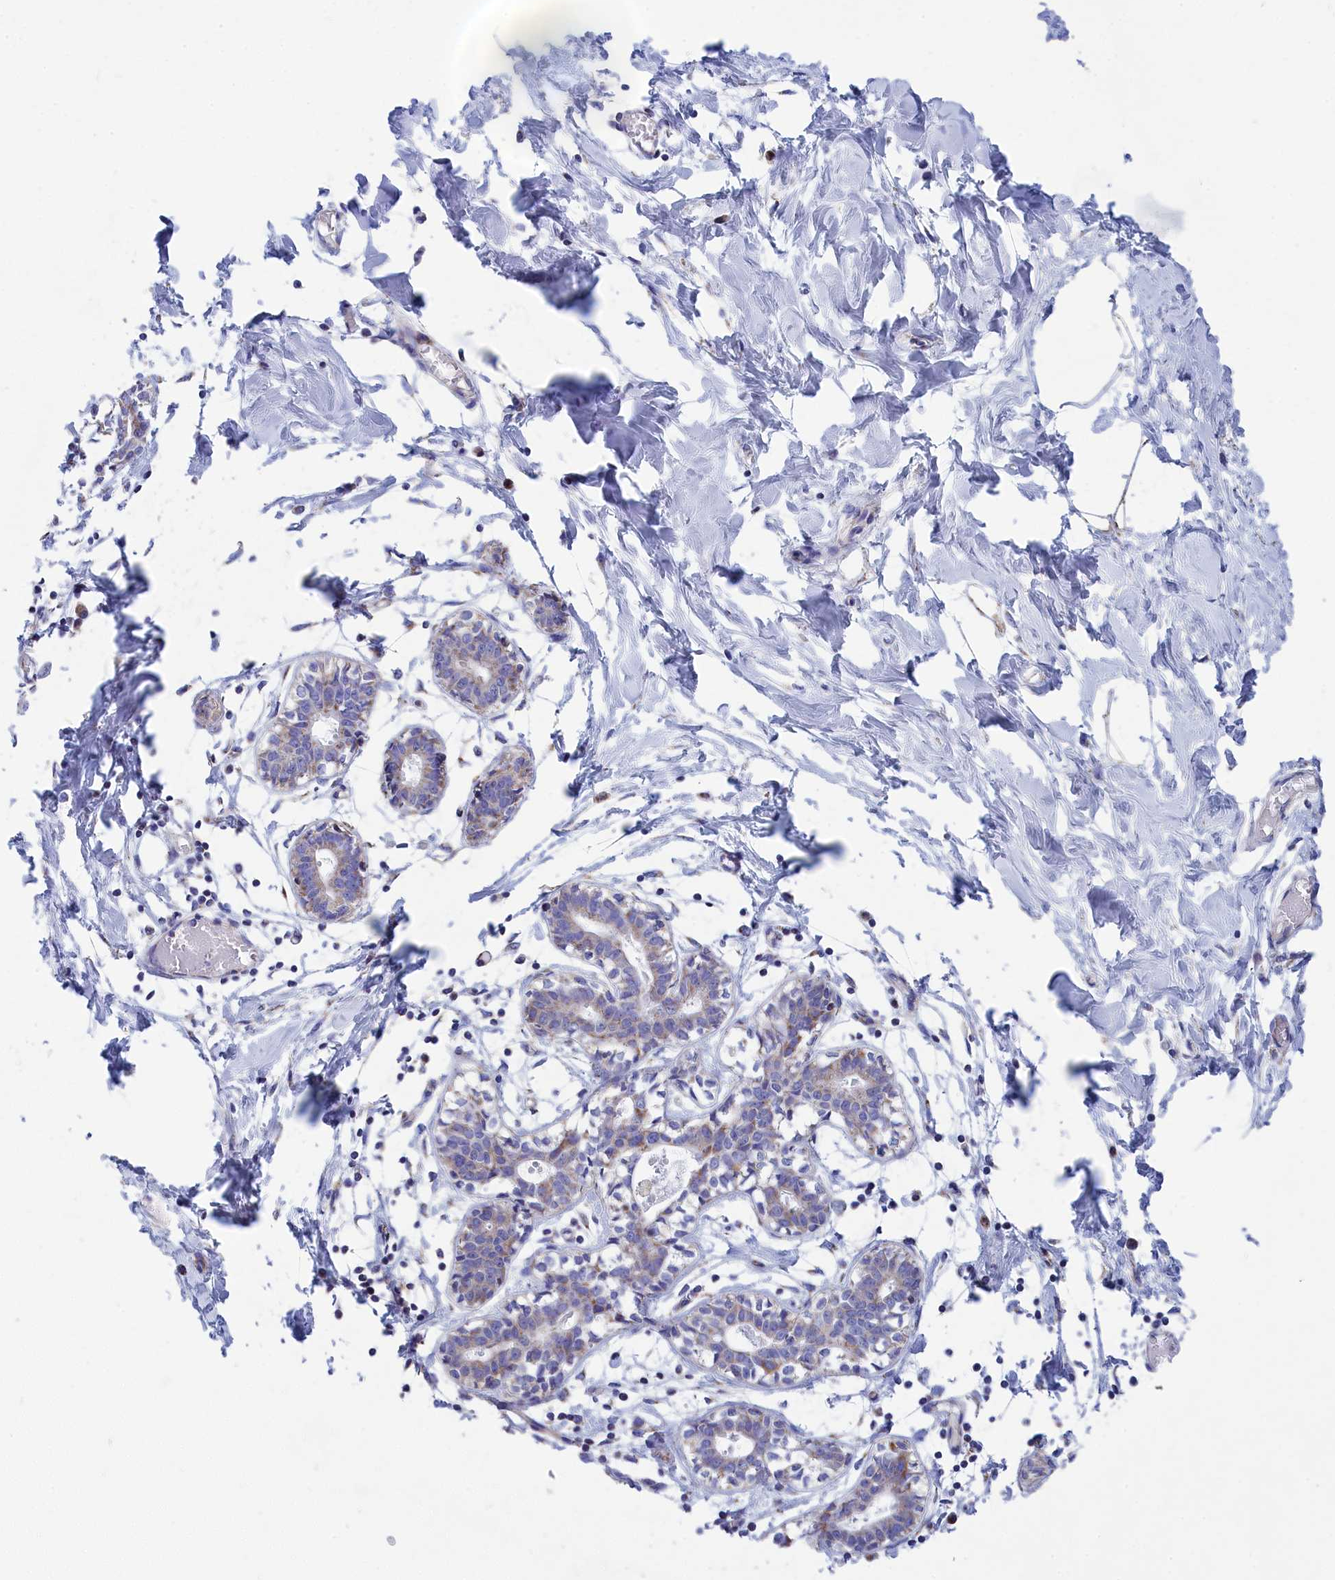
{"staining": {"intensity": "negative", "quantity": "none", "location": "none"}, "tissue": "breast", "cell_type": "Adipocytes", "image_type": "normal", "snomed": [{"axis": "morphology", "description": "Normal tissue, NOS"}, {"axis": "topography", "description": "Breast"}], "caption": "There is no significant positivity in adipocytes of breast.", "gene": "CCRL2", "patient": {"sex": "female", "age": 27}}